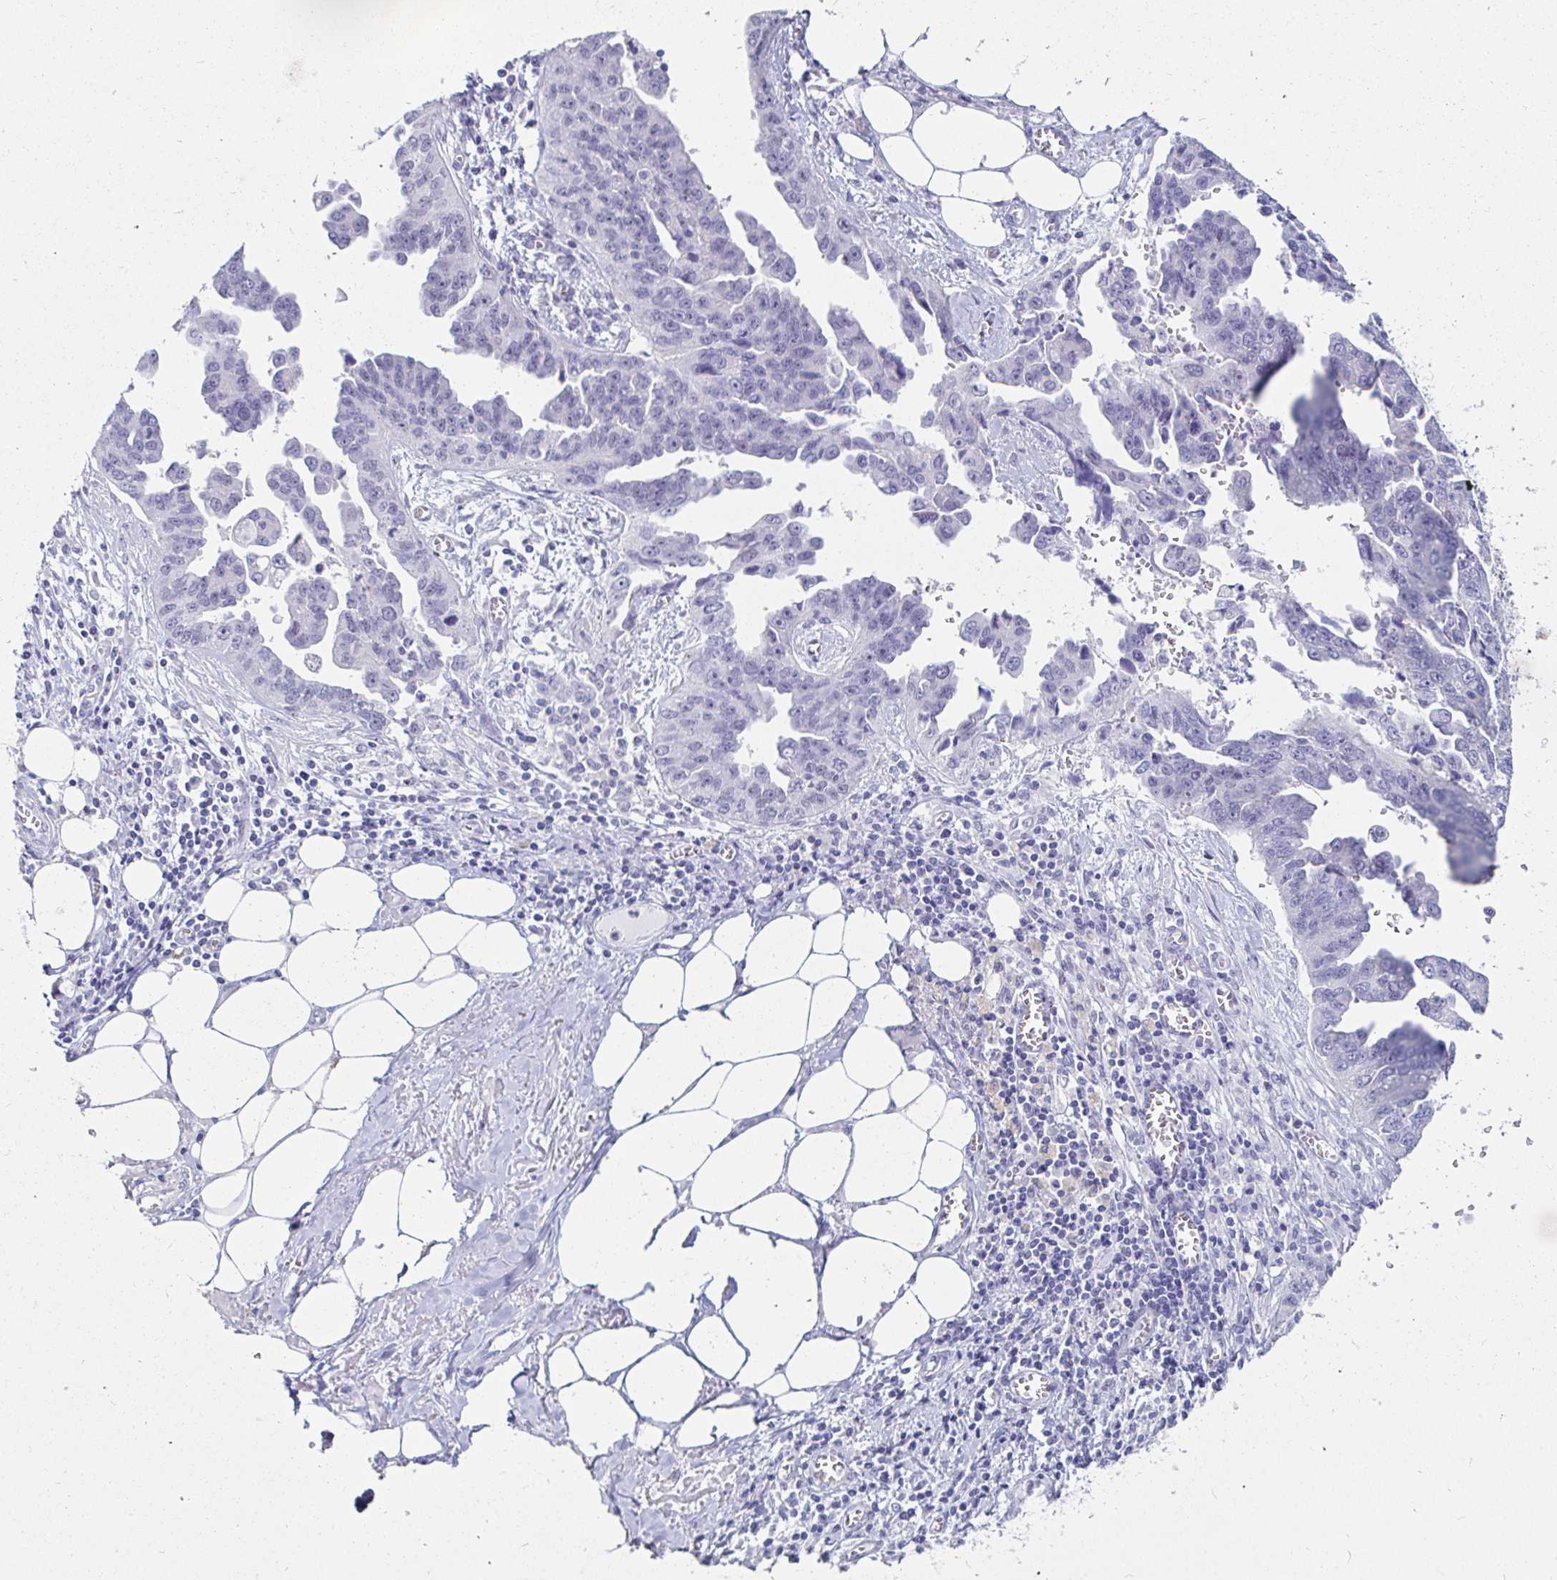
{"staining": {"intensity": "negative", "quantity": "none", "location": "none"}, "tissue": "ovarian cancer", "cell_type": "Tumor cells", "image_type": "cancer", "snomed": [{"axis": "morphology", "description": "Cystadenocarcinoma, serous, NOS"}, {"axis": "topography", "description": "Ovary"}], "caption": "This is a micrograph of IHC staining of ovarian cancer, which shows no expression in tumor cells.", "gene": "OR10K1", "patient": {"sex": "female", "age": 75}}